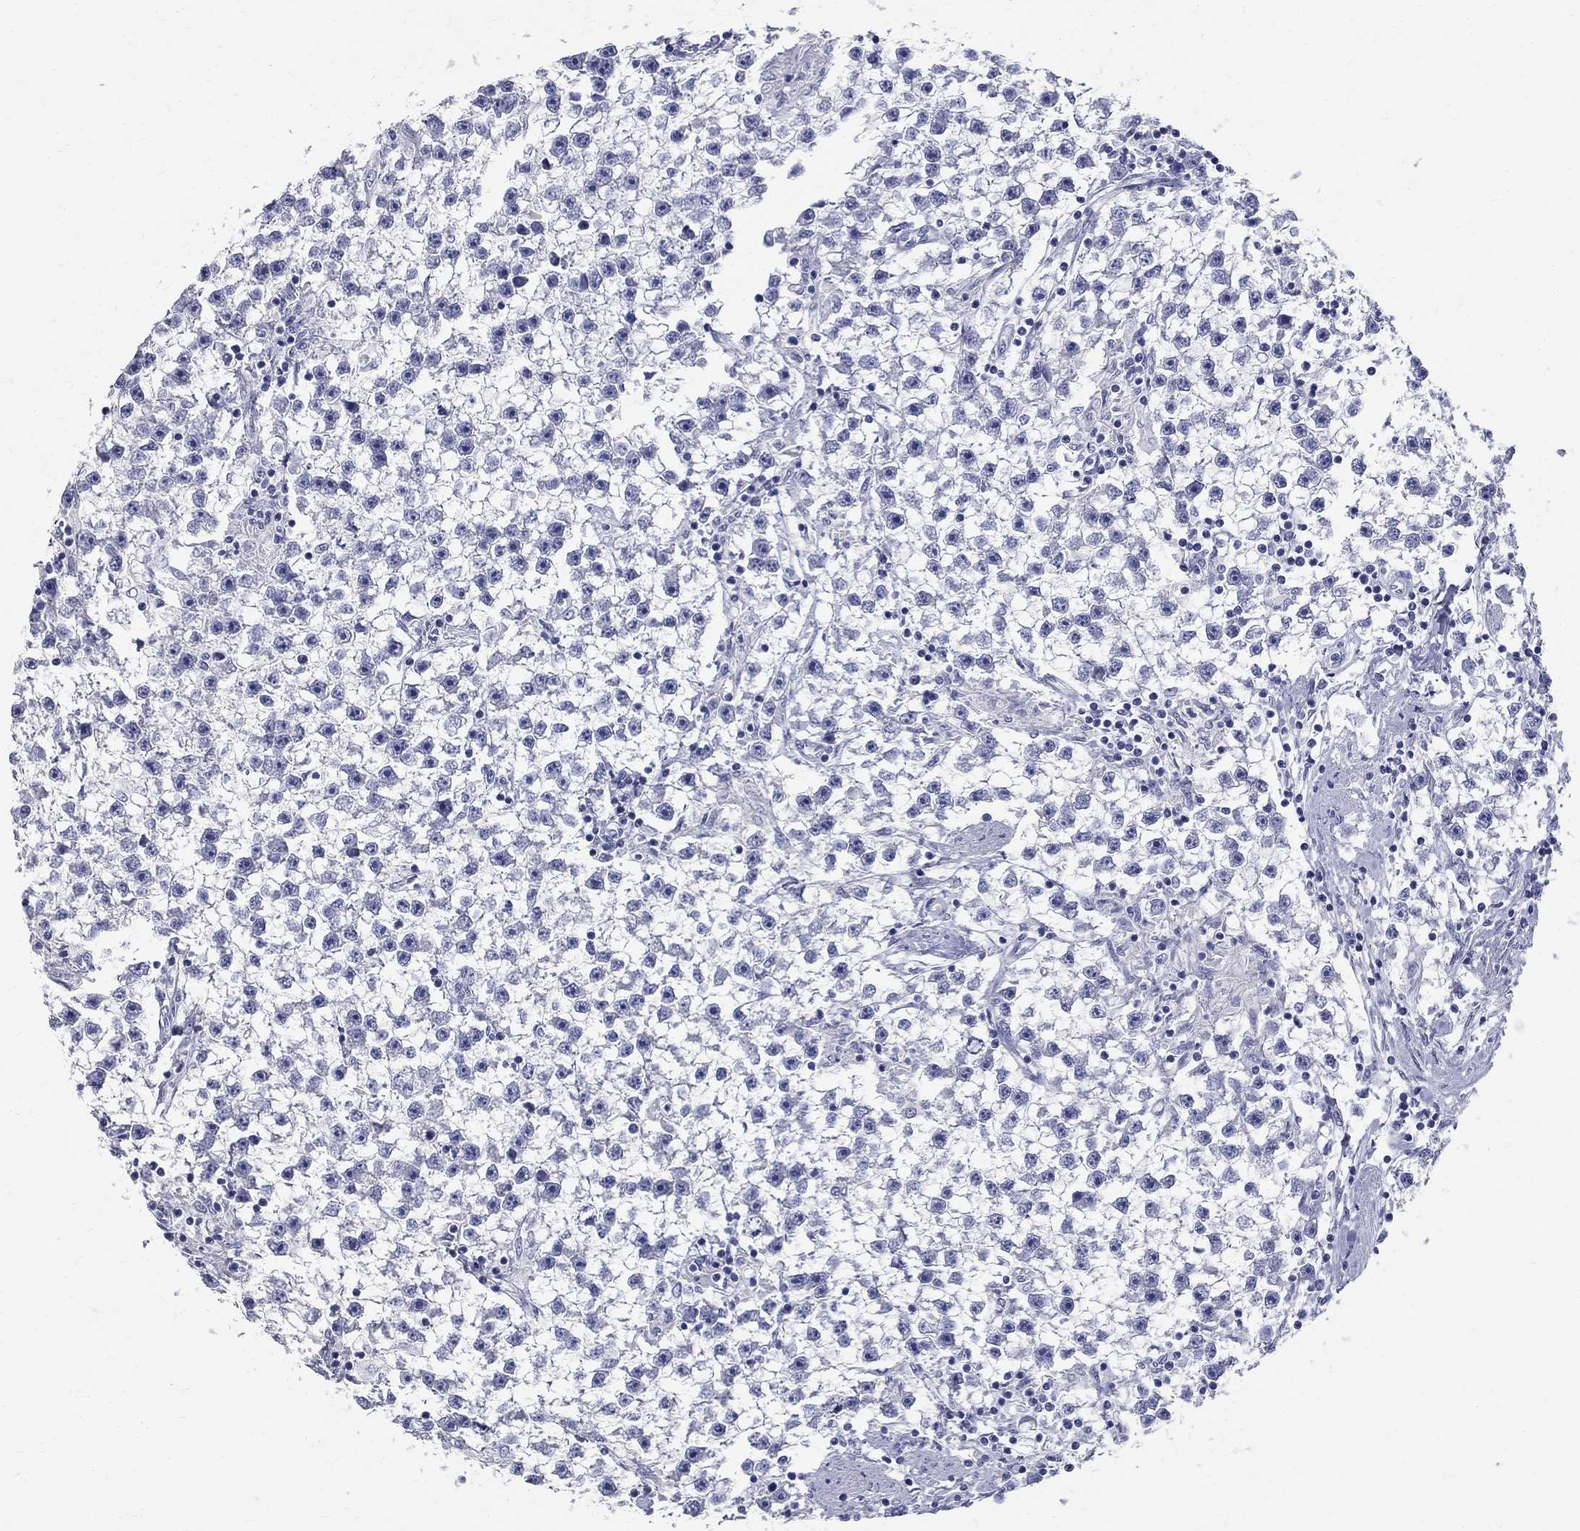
{"staining": {"intensity": "negative", "quantity": "none", "location": "none"}, "tissue": "testis cancer", "cell_type": "Tumor cells", "image_type": "cancer", "snomed": [{"axis": "morphology", "description": "Seminoma, NOS"}, {"axis": "topography", "description": "Testis"}], "caption": "Immunohistochemical staining of seminoma (testis) shows no significant expression in tumor cells. (Immunohistochemistry, brightfield microscopy, high magnification).", "gene": "TGM4", "patient": {"sex": "male", "age": 59}}